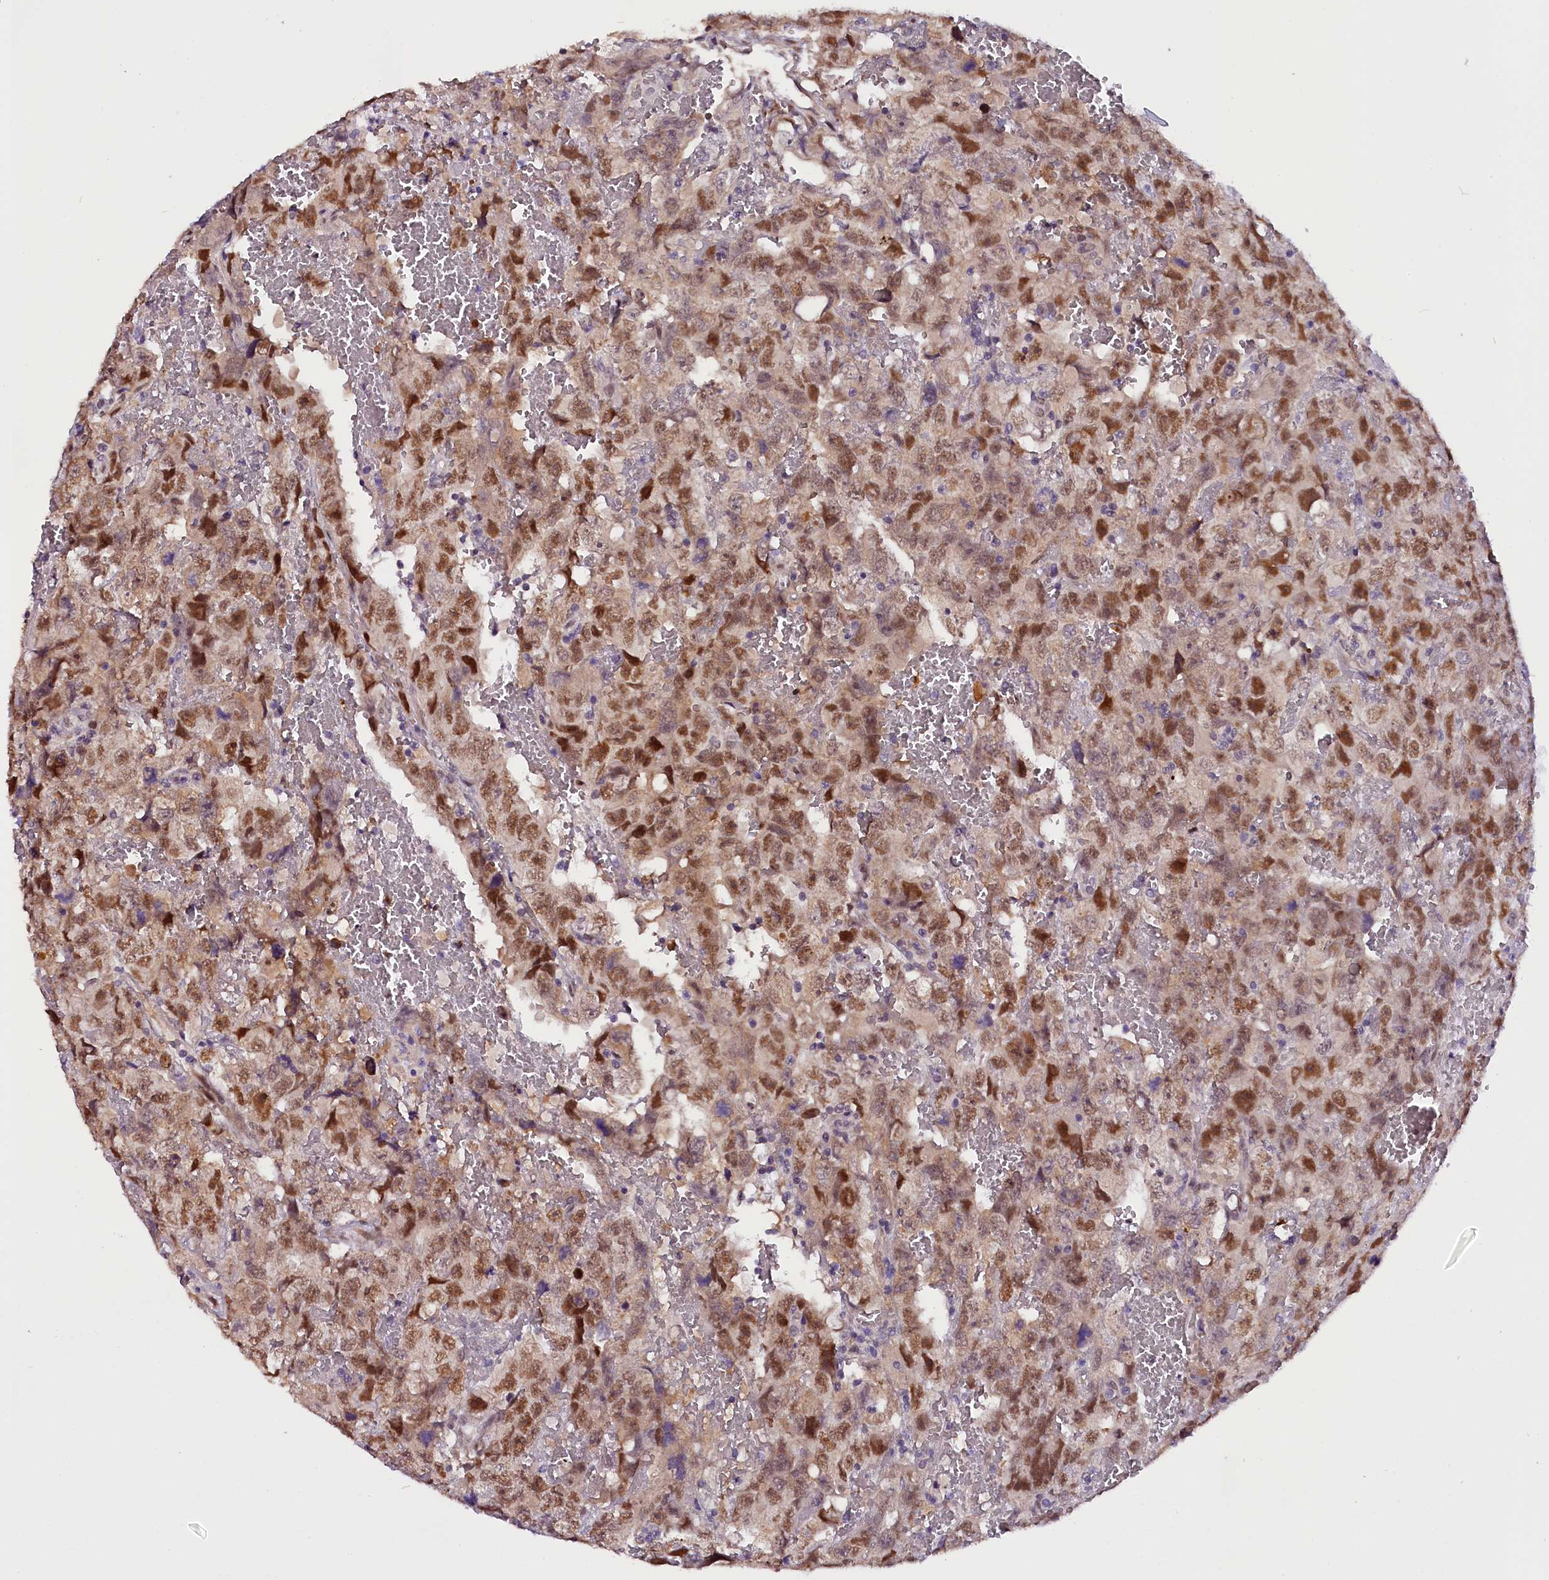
{"staining": {"intensity": "moderate", "quantity": ">75%", "location": "nuclear"}, "tissue": "testis cancer", "cell_type": "Tumor cells", "image_type": "cancer", "snomed": [{"axis": "morphology", "description": "Carcinoma, Embryonal, NOS"}, {"axis": "topography", "description": "Testis"}], "caption": "Protein expression by immunohistochemistry demonstrates moderate nuclear expression in approximately >75% of tumor cells in testis cancer. (IHC, brightfield microscopy, high magnification).", "gene": "RPUSD2", "patient": {"sex": "male", "age": 45}}